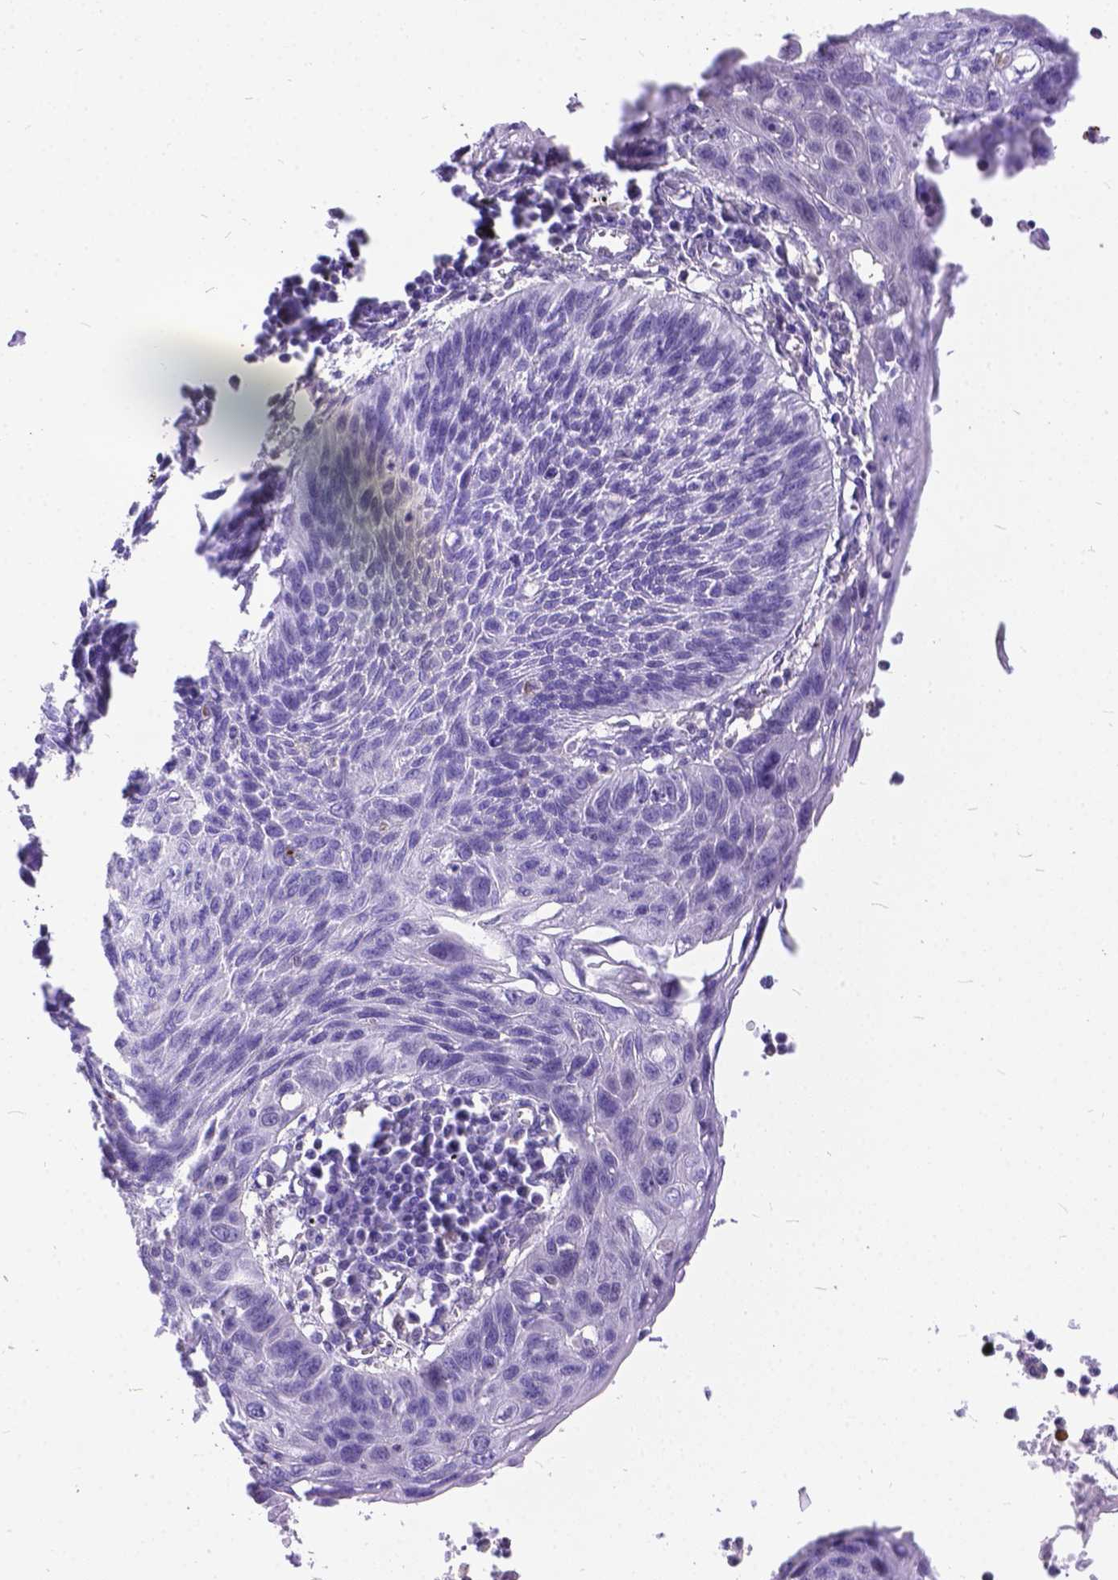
{"staining": {"intensity": "negative", "quantity": "none", "location": "none"}, "tissue": "lung cancer", "cell_type": "Tumor cells", "image_type": "cancer", "snomed": [{"axis": "morphology", "description": "Squamous cell carcinoma, NOS"}, {"axis": "topography", "description": "Lung"}], "caption": "Human lung cancer stained for a protein using IHC demonstrates no positivity in tumor cells.", "gene": "TMEM169", "patient": {"sex": "male", "age": 78}}